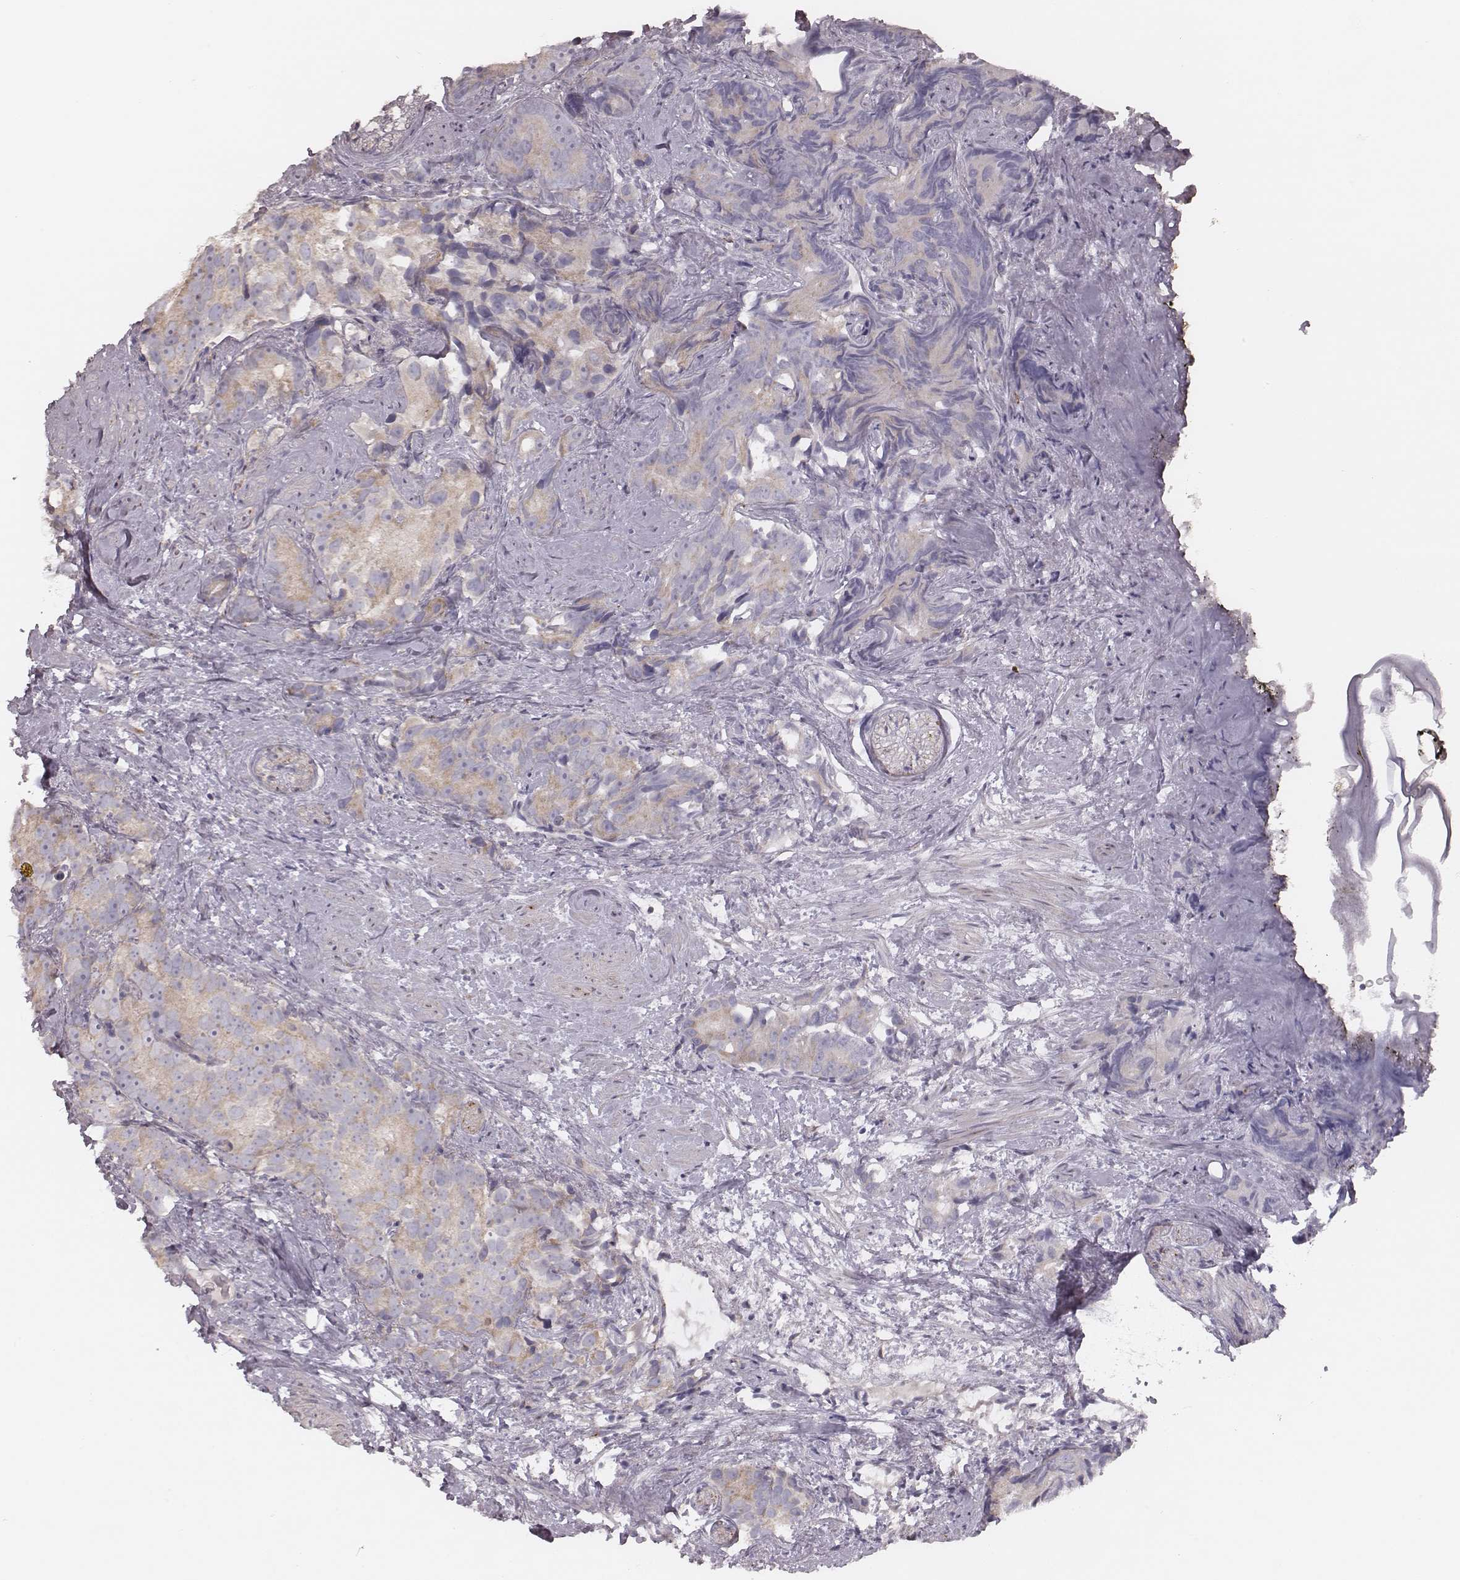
{"staining": {"intensity": "weak", "quantity": ">75%", "location": "cytoplasmic/membranous"}, "tissue": "prostate cancer", "cell_type": "Tumor cells", "image_type": "cancer", "snomed": [{"axis": "morphology", "description": "Adenocarcinoma, High grade"}, {"axis": "topography", "description": "Prostate"}], "caption": "The immunohistochemical stain labels weak cytoplasmic/membranous expression in tumor cells of prostate high-grade adenocarcinoma tissue.", "gene": "ABCA7", "patient": {"sex": "male", "age": 90}}